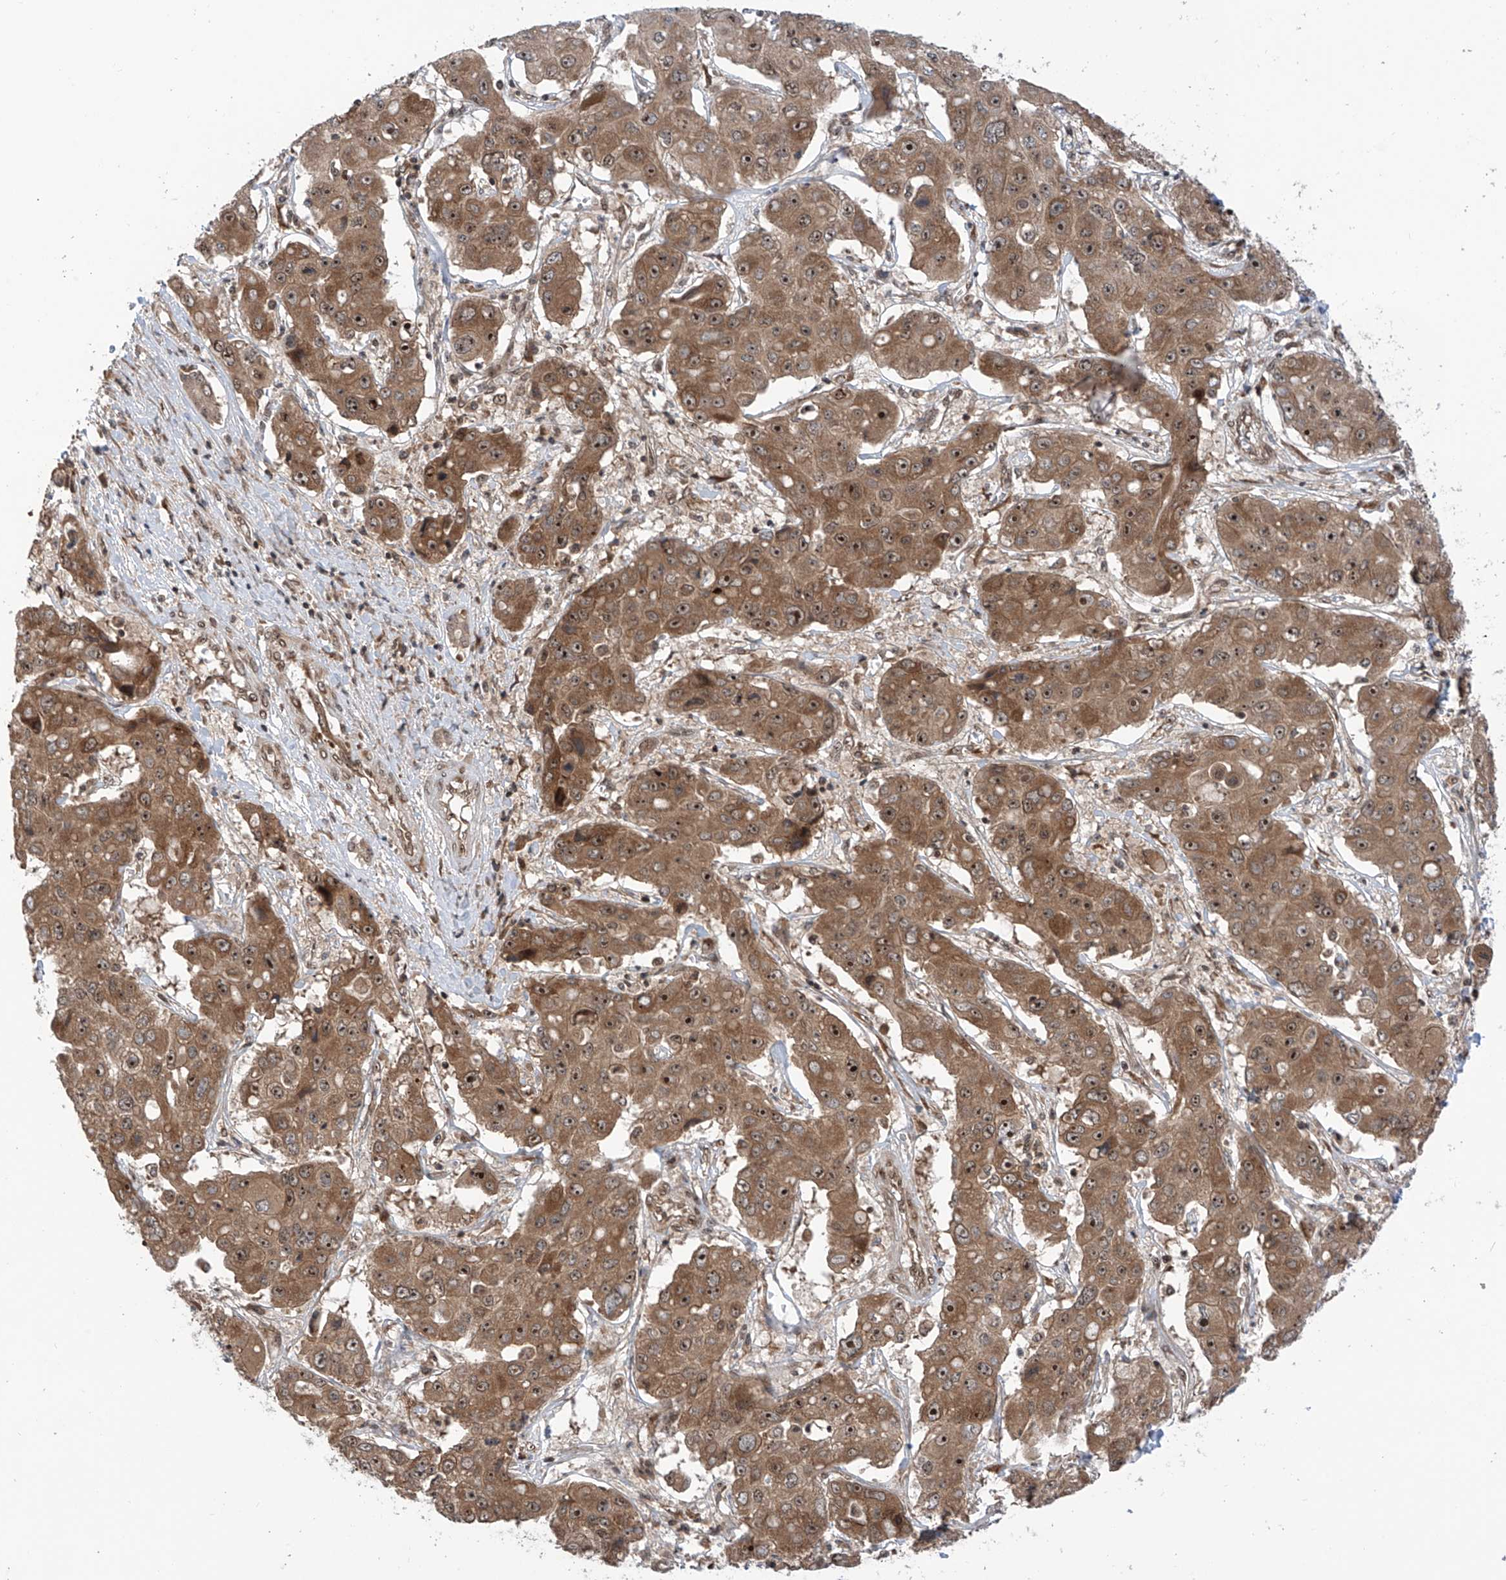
{"staining": {"intensity": "moderate", "quantity": ">75%", "location": "cytoplasmic/membranous,nuclear"}, "tissue": "liver cancer", "cell_type": "Tumor cells", "image_type": "cancer", "snomed": [{"axis": "morphology", "description": "Cholangiocarcinoma"}, {"axis": "topography", "description": "Liver"}], "caption": "Liver cancer stained with a protein marker displays moderate staining in tumor cells.", "gene": "C1orf131", "patient": {"sex": "male", "age": 67}}